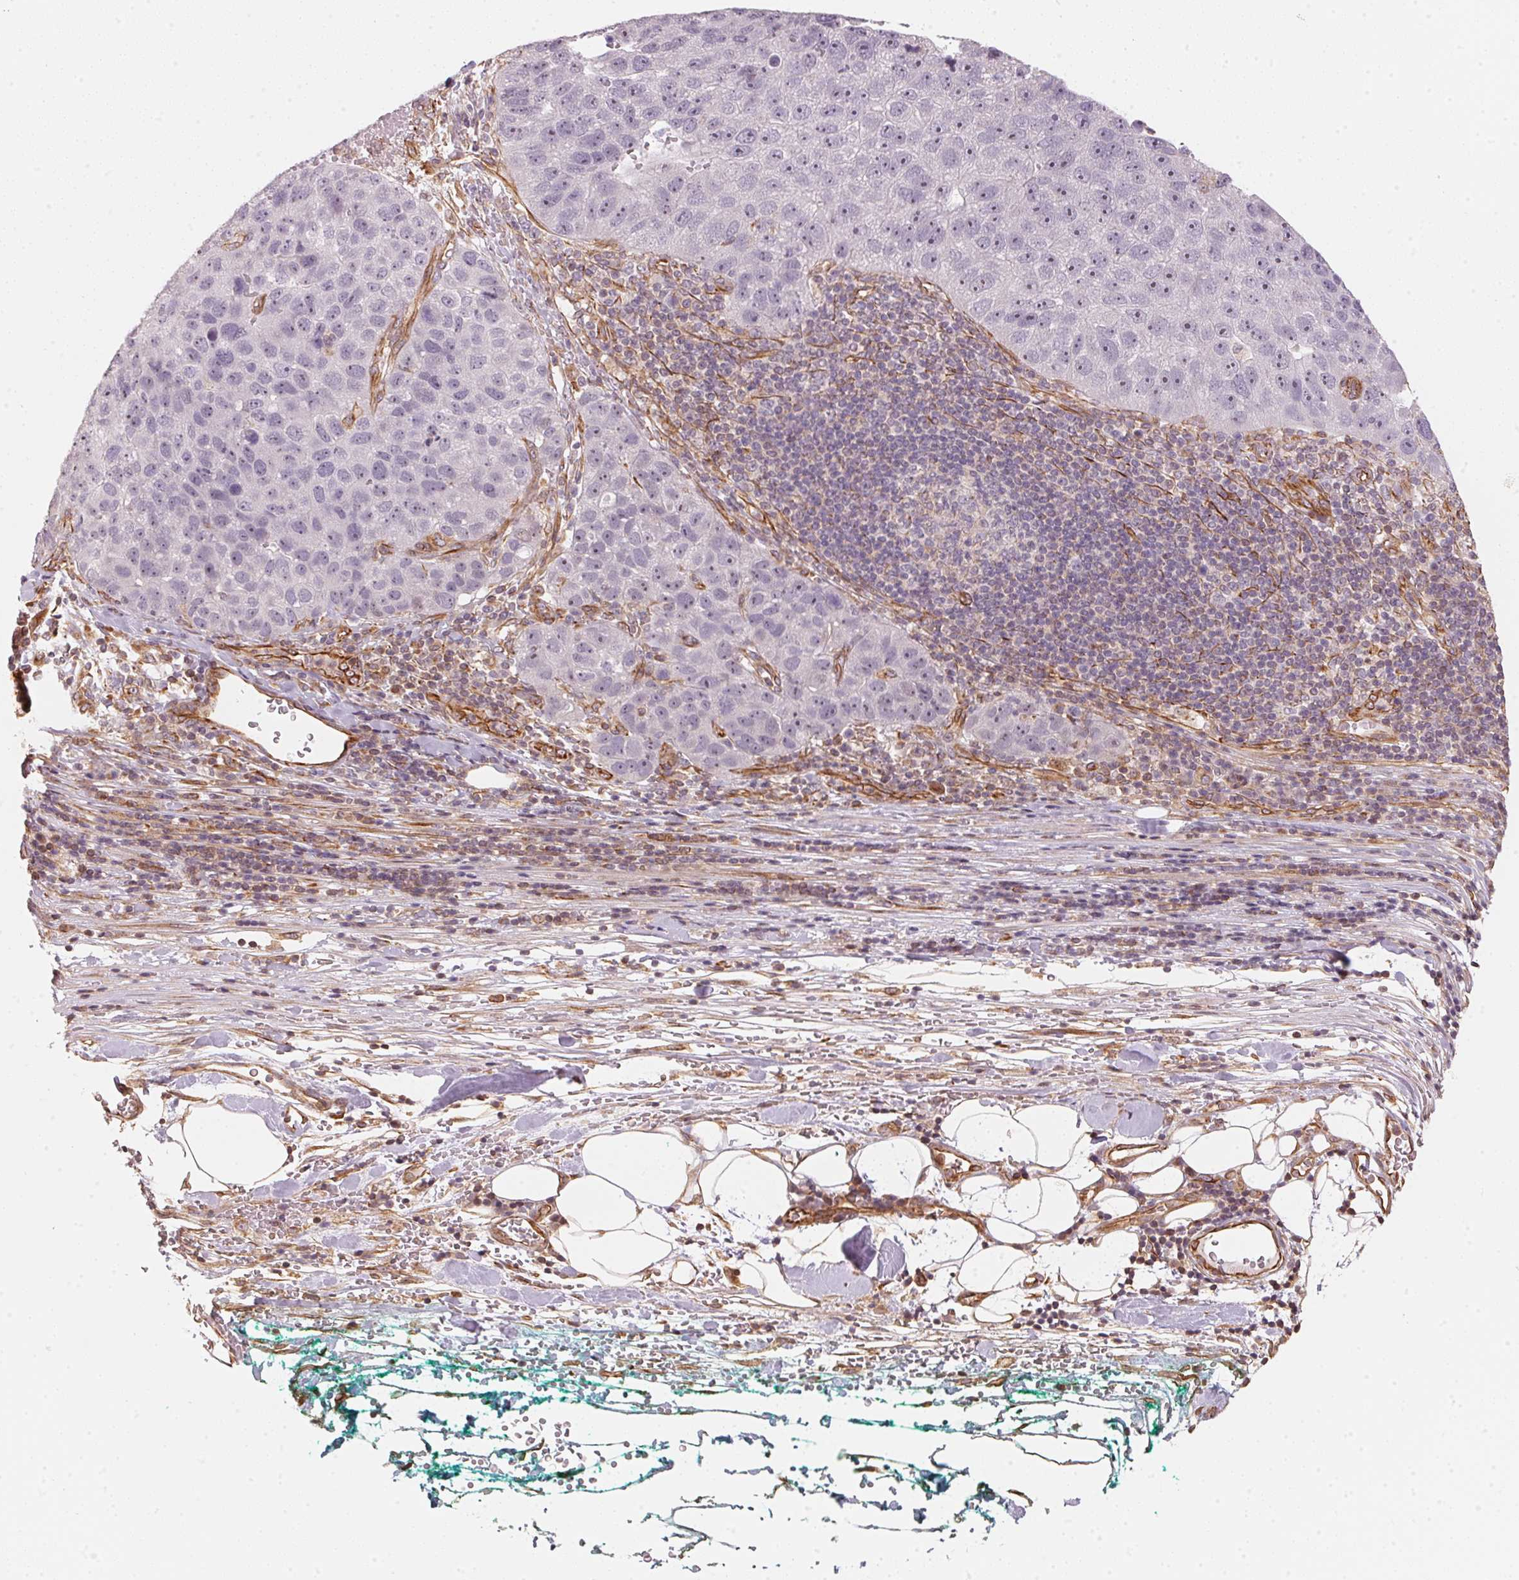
{"staining": {"intensity": "negative", "quantity": "none", "location": "none"}, "tissue": "pancreatic cancer", "cell_type": "Tumor cells", "image_type": "cancer", "snomed": [{"axis": "morphology", "description": "Adenocarcinoma, NOS"}, {"axis": "topography", "description": "Pancreas"}], "caption": "Pancreatic adenocarcinoma was stained to show a protein in brown. There is no significant positivity in tumor cells.", "gene": "FOXR2", "patient": {"sex": "female", "age": 61}}